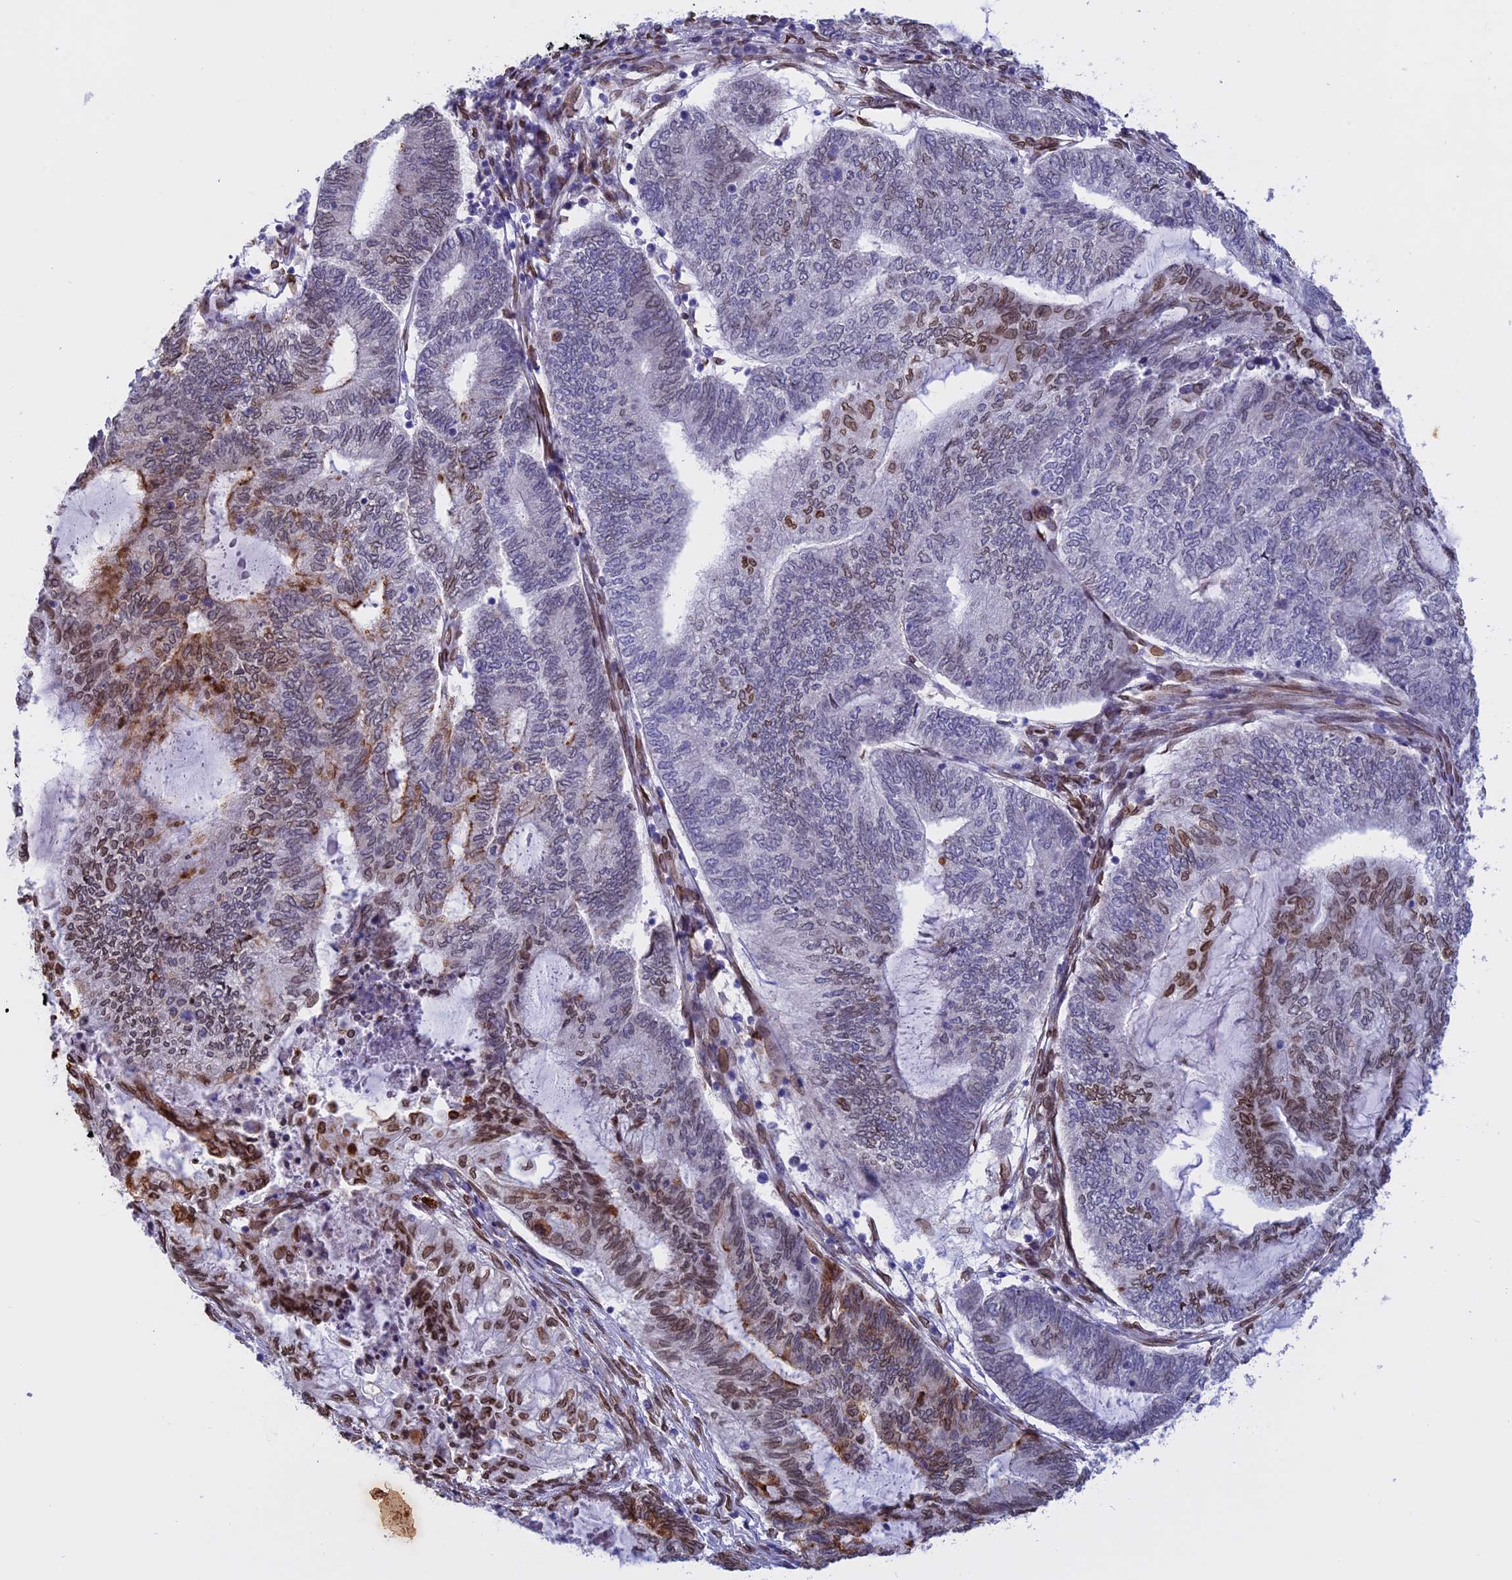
{"staining": {"intensity": "moderate", "quantity": "25%-75%", "location": "cytoplasmic/membranous,nuclear"}, "tissue": "endometrial cancer", "cell_type": "Tumor cells", "image_type": "cancer", "snomed": [{"axis": "morphology", "description": "Adenocarcinoma, NOS"}, {"axis": "topography", "description": "Uterus"}, {"axis": "topography", "description": "Endometrium"}], "caption": "Moderate cytoplasmic/membranous and nuclear positivity is identified in approximately 25%-75% of tumor cells in endometrial cancer. (brown staining indicates protein expression, while blue staining denotes nuclei).", "gene": "TMPRSS7", "patient": {"sex": "female", "age": 70}}